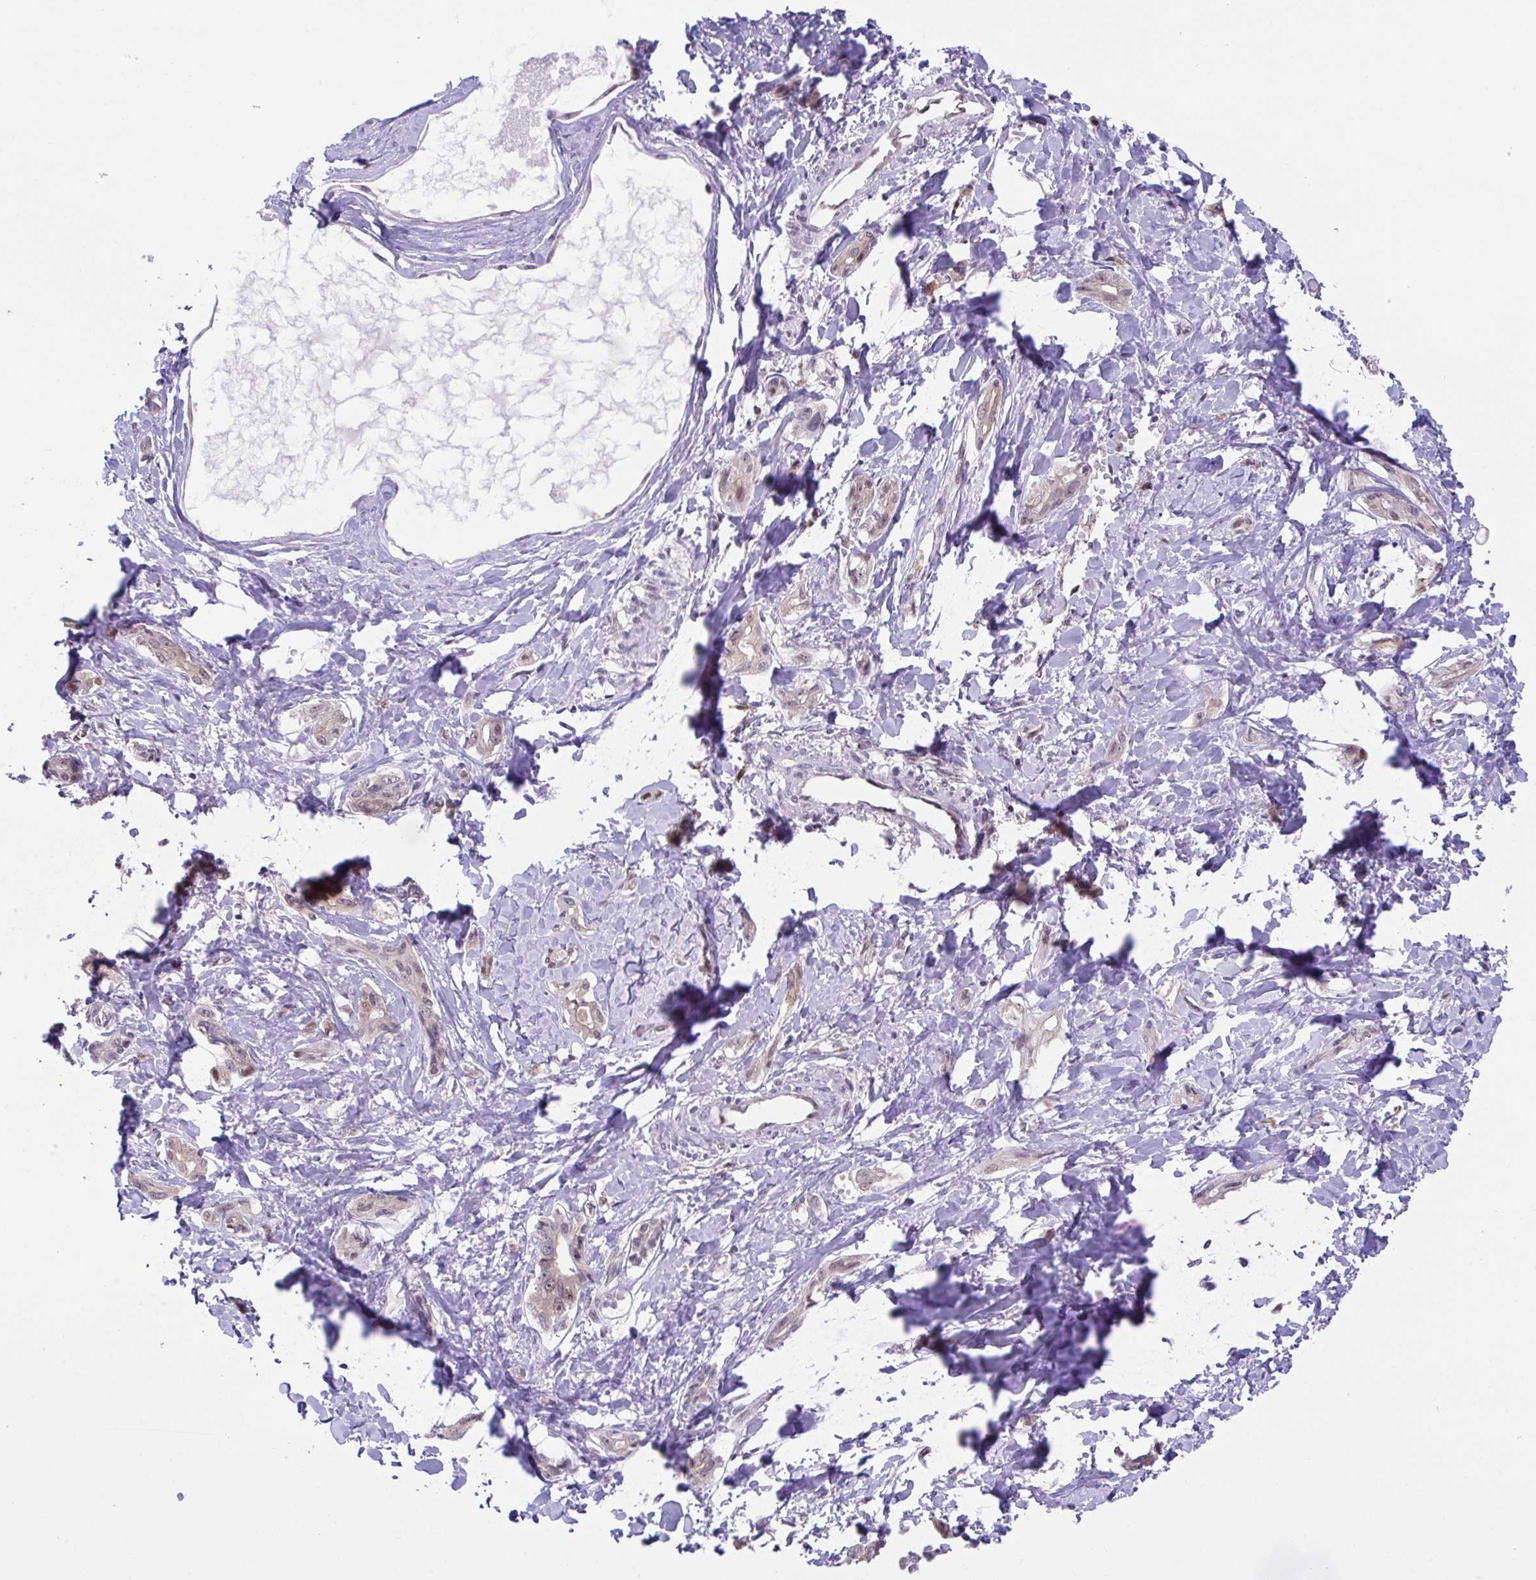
{"staining": {"intensity": "weak", "quantity": "<25%", "location": "nuclear"}, "tissue": "liver cancer", "cell_type": "Tumor cells", "image_type": "cancer", "snomed": [{"axis": "morphology", "description": "Cholangiocarcinoma"}, {"axis": "topography", "description": "Liver"}], "caption": "Liver cancer stained for a protein using immunohistochemistry displays no staining tumor cells.", "gene": "ZNF444", "patient": {"sex": "male", "age": 59}}